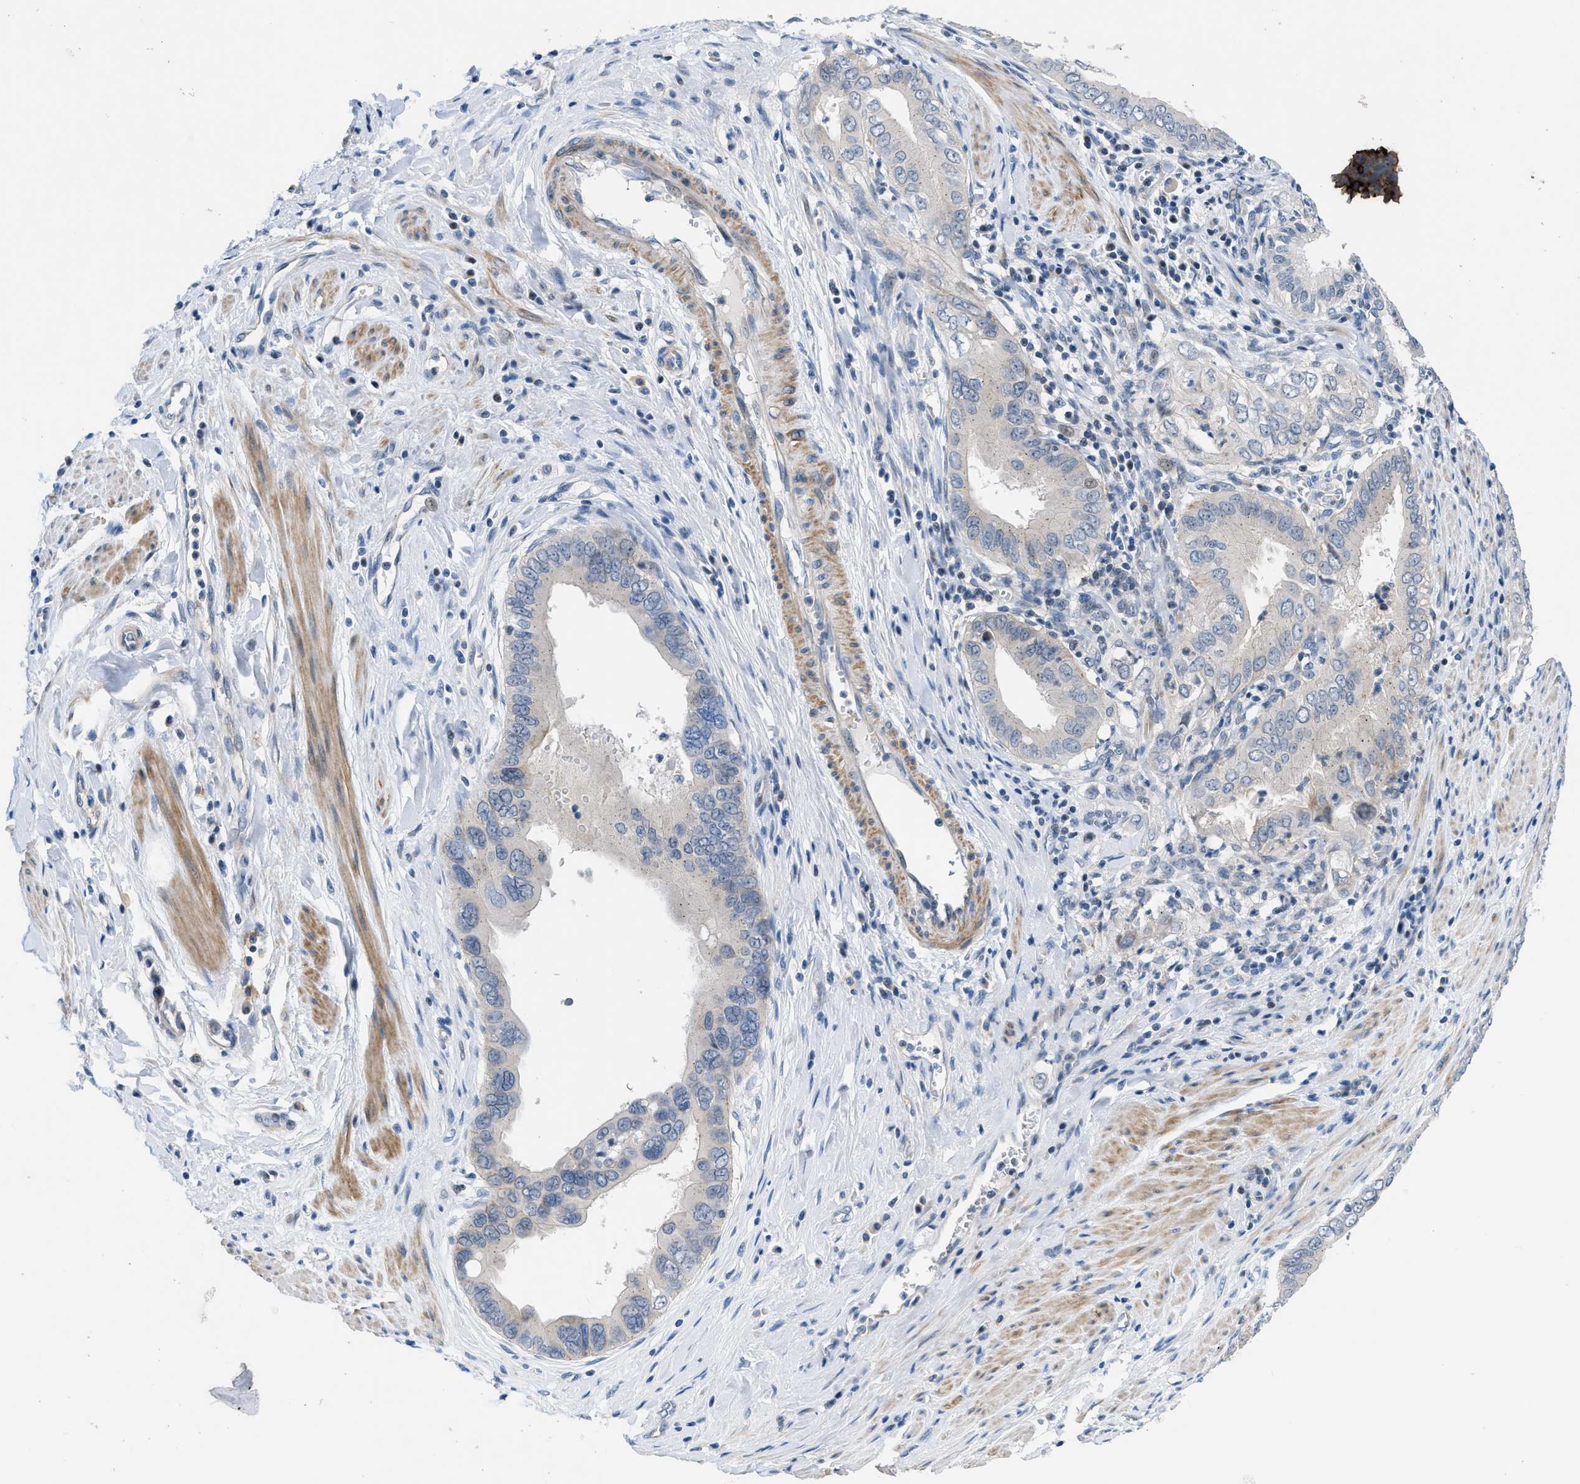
{"staining": {"intensity": "negative", "quantity": "none", "location": "none"}, "tissue": "pancreatic cancer", "cell_type": "Tumor cells", "image_type": "cancer", "snomed": [{"axis": "morphology", "description": "Normal tissue, NOS"}, {"axis": "topography", "description": "Lymph node"}], "caption": "This photomicrograph is of pancreatic cancer stained with IHC to label a protein in brown with the nuclei are counter-stained blue. There is no positivity in tumor cells.", "gene": "FDCSP", "patient": {"sex": "male", "age": 50}}